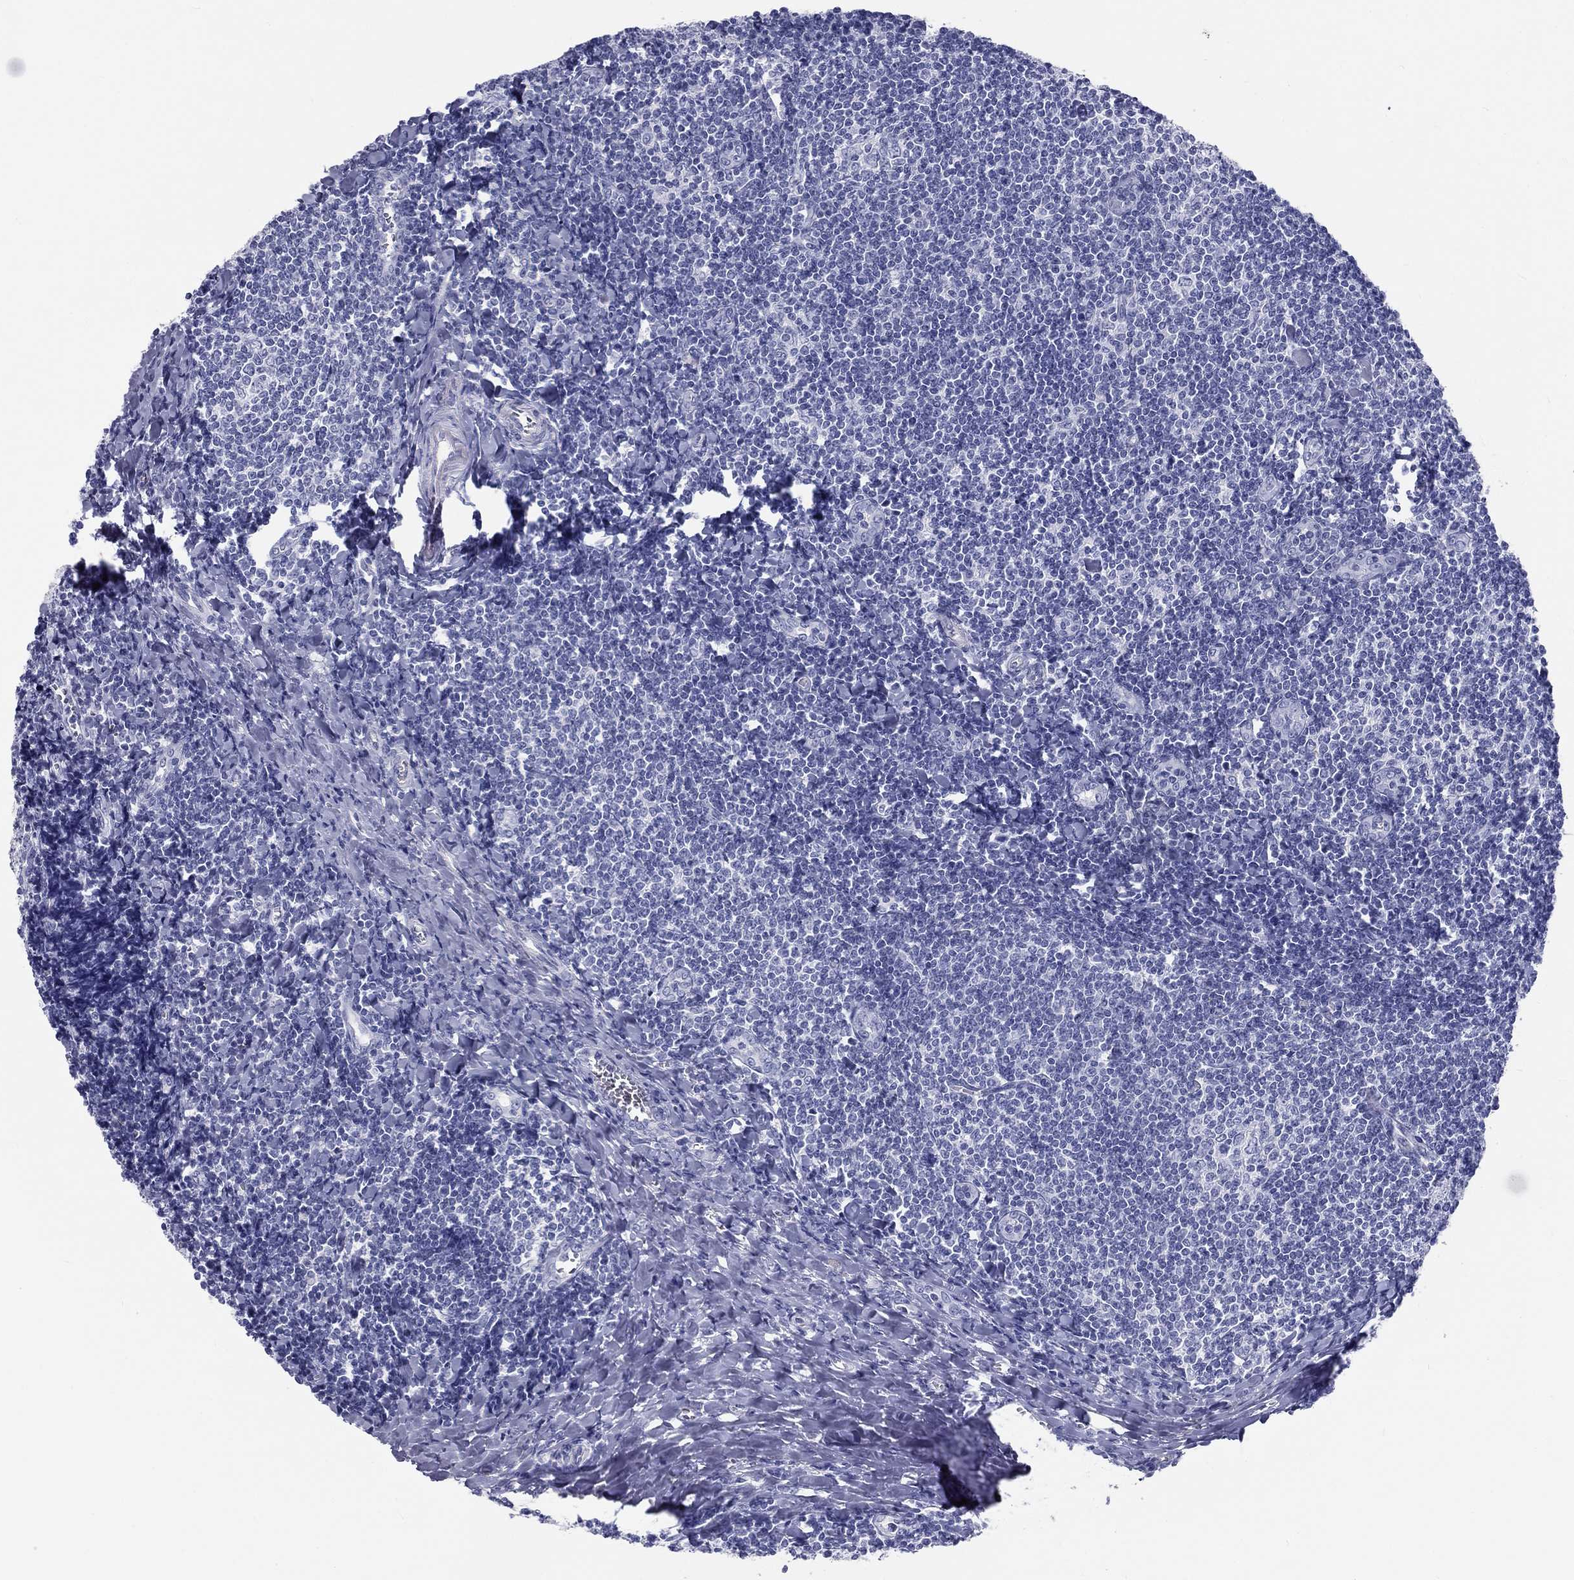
{"staining": {"intensity": "negative", "quantity": "none", "location": "none"}, "tissue": "tonsil", "cell_type": "Germinal center cells", "image_type": "normal", "snomed": [{"axis": "morphology", "description": "Normal tissue, NOS"}, {"axis": "topography", "description": "Tonsil"}], "caption": "Micrograph shows no protein positivity in germinal center cells of normal tonsil.", "gene": "DNALI1", "patient": {"sex": "female", "age": 12}}